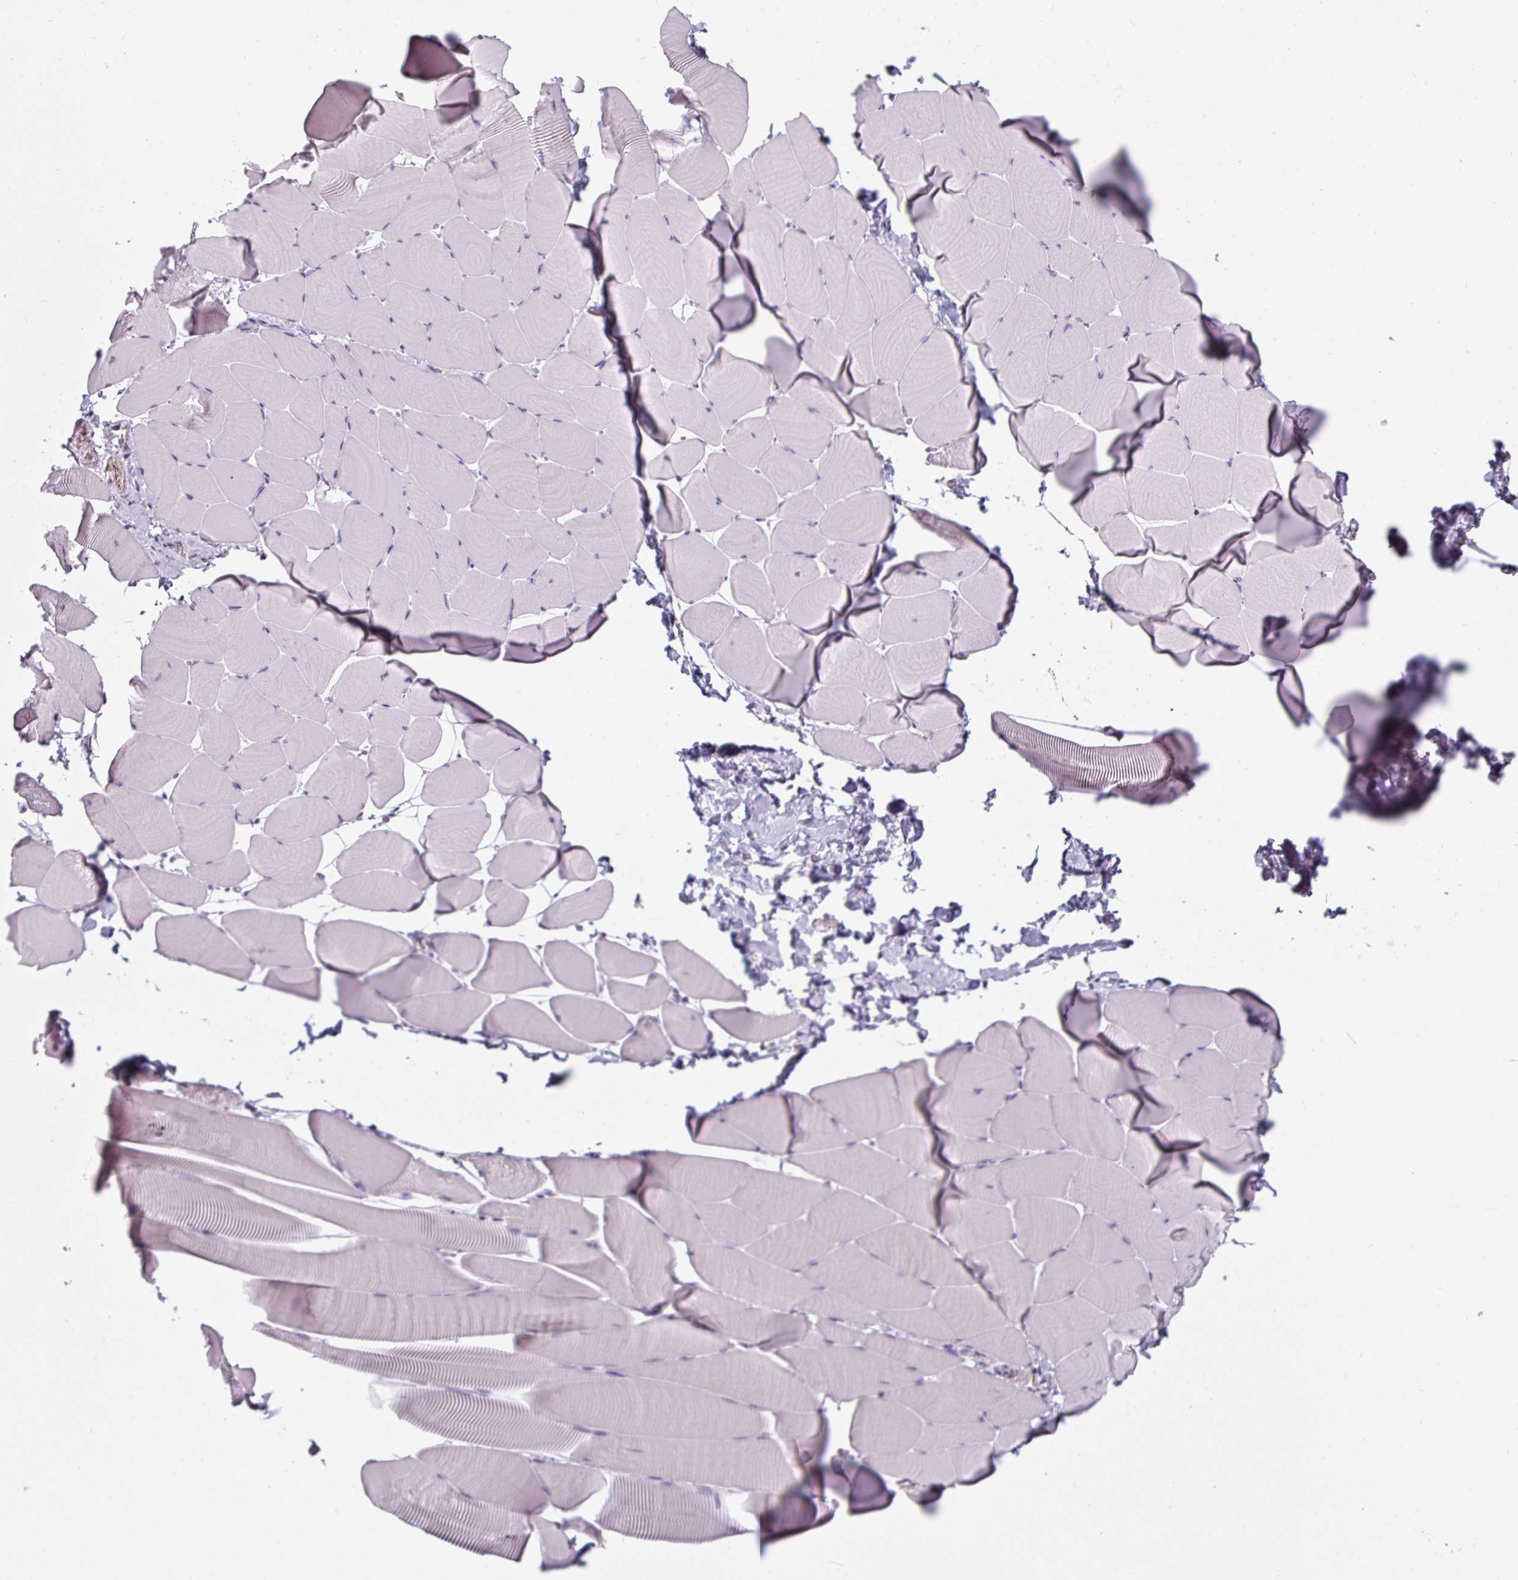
{"staining": {"intensity": "negative", "quantity": "none", "location": "none"}, "tissue": "skeletal muscle", "cell_type": "Myocytes", "image_type": "normal", "snomed": [{"axis": "morphology", "description": "Normal tissue, NOS"}, {"axis": "topography", "description": "Skeletal muscle"}], "caption": "High magnification brightfield microscopy of unremarkable skeletal muscle stained with DAB (3,3'-diaminobenzidine) (brown) and counterstained with hematoxylin (blue): myocytes show no significant positivity. (DAB (3,3'-diaminobenzidine) IHC visualized using brightfield microscopy, high magnification).", "gene": "EYA3", "patient": {"sex": "male", "age": 25}}